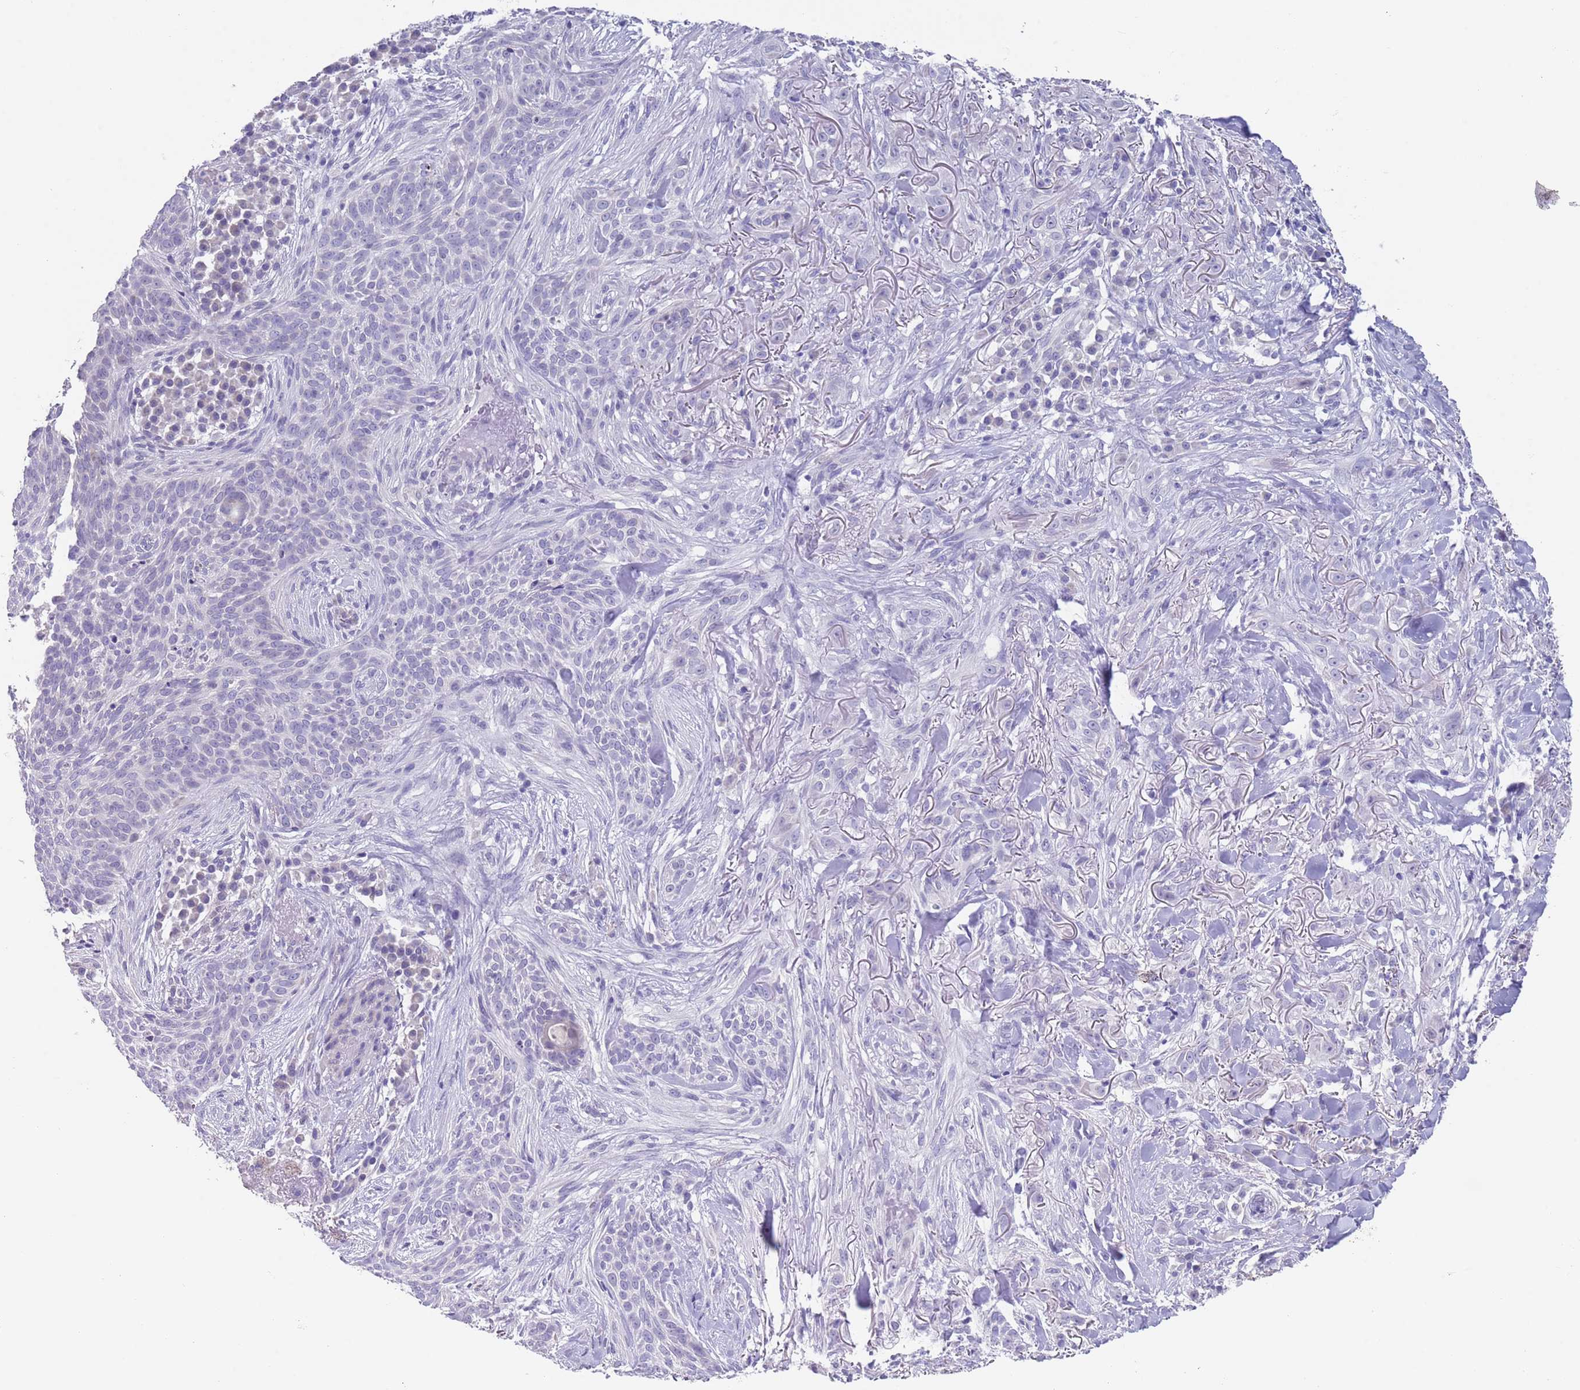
{"staining": {"intensity": "negative", "quantity": "none", "location": "none"}, "tissue": "skin cancer", "cell_type": "Tumor cells", "image_type": "cancer", "snomed": [{"axis": "morphology", "description": "Basal cell carcinoma"}, {"axis": "topography", "description": "Skin"}], "caption": "This histopathology image is of skin basal cell carcinoma stained with IHC to label a protein in brown with the nuclei are counter-stained blue. There is no positivity in tumor cells.", "gene": "SPIRE2", "patient": {"sex": "male", "age": 72}}